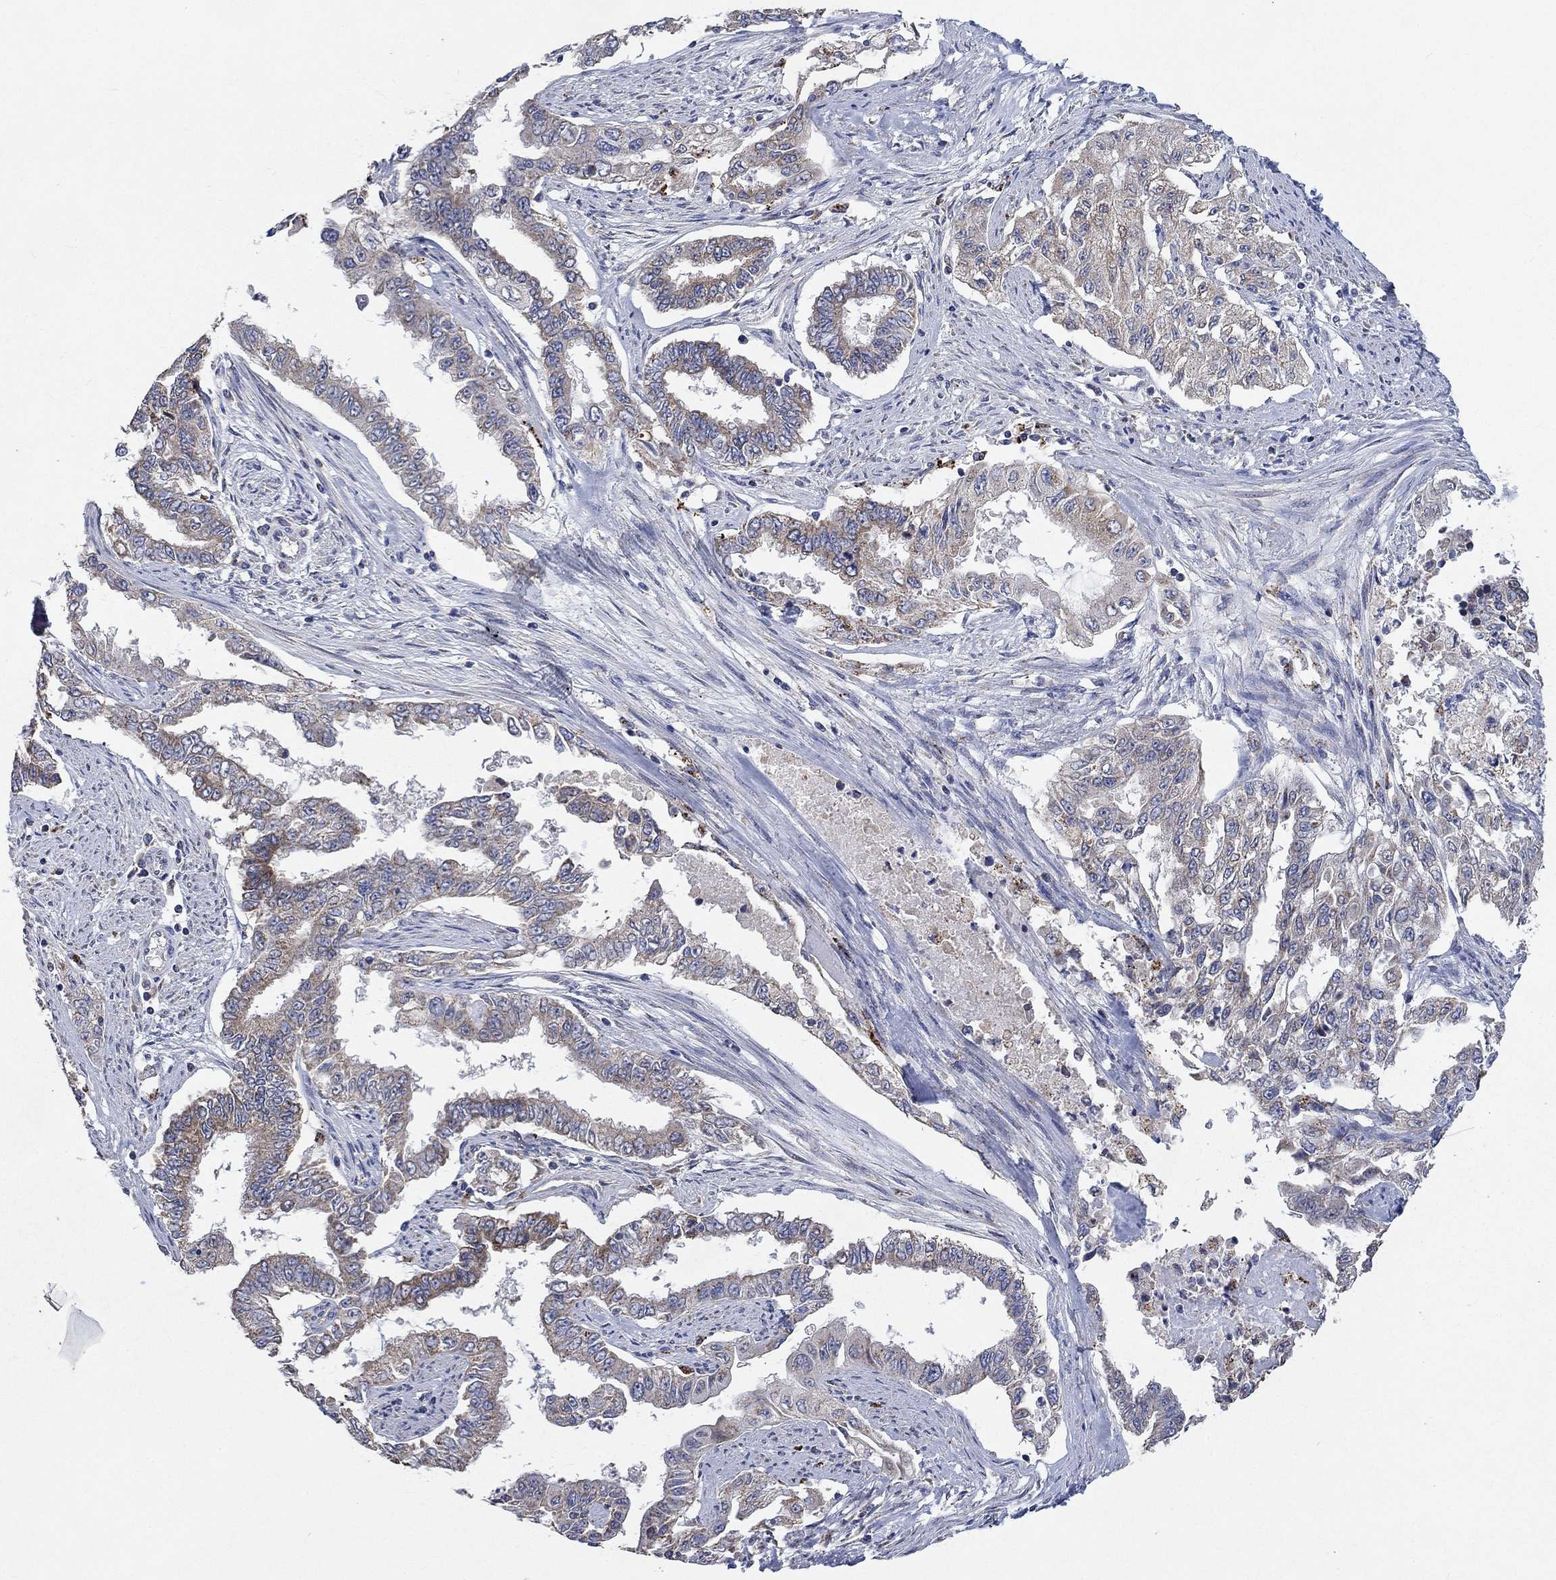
{"staining": {"intensity": "weak", "quantity": "25%-75%", "location": "cytoplasmic/membranous"}, "tissue": "endometrial cancer", "cell_type": "Tumor cells", "image_type": "cancer", "snomed": [{"axis": "morphology", "description": "Adenocarcinoma, NOS"}, {"axis": "topography", "description": "Uterus"}], "caption": "A histopathology image of endometrial adenocarcinoma stained for a protein shows weak cytoplasmic/membranous brown staining in tumor cells.", "gene": "UGT8", "patient": {"sex": "female", "age": 59}}